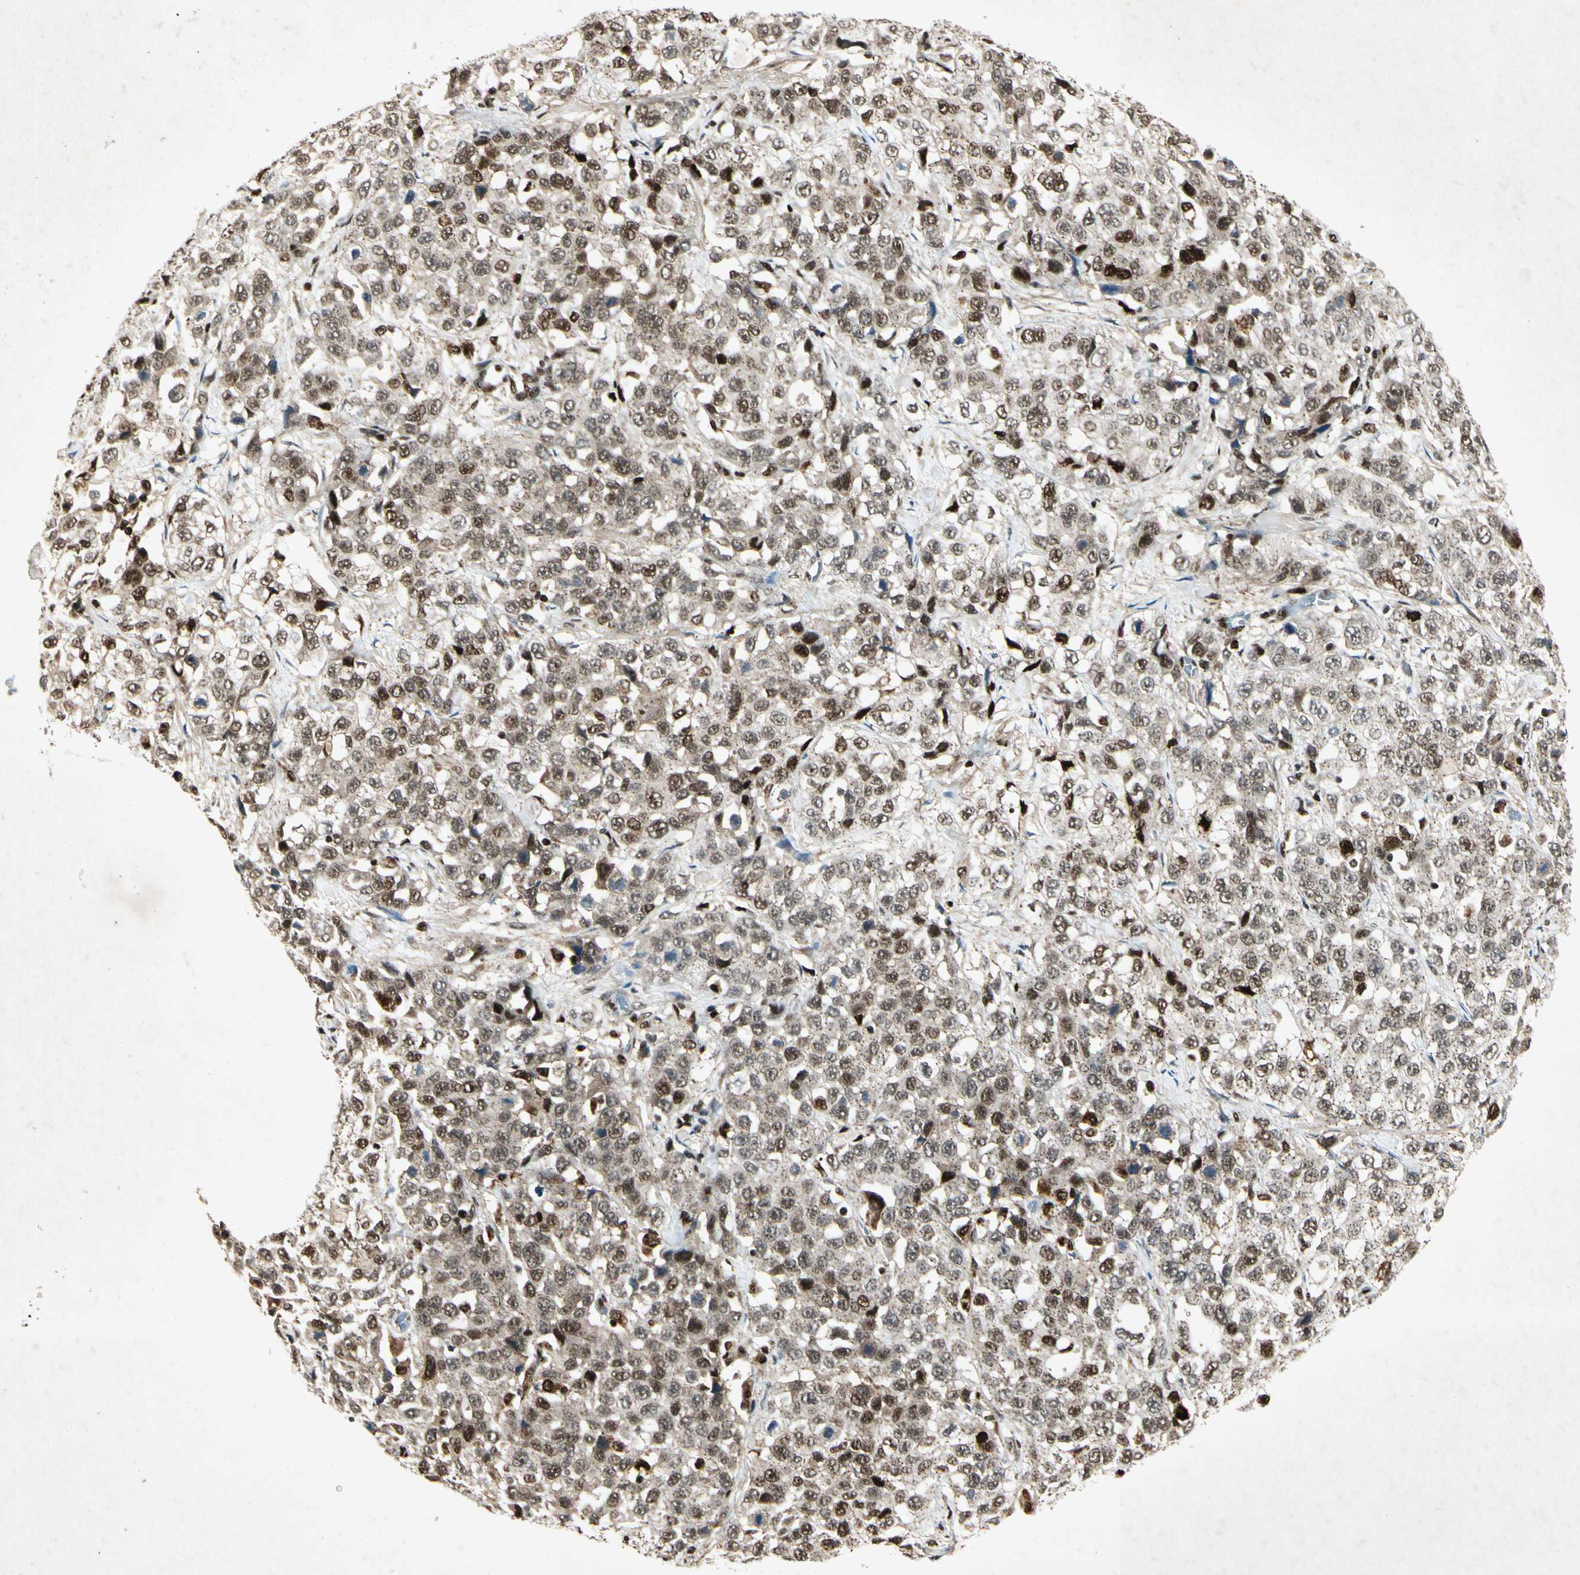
{"staining": {"intensity": "strong", "quantity": ">75%", "location": "nuclear"}, "tissue": "stomach cancer", "cell_type": "Tumor cells", "image_type": "cancer", "snomed": [{"axis": "morphology", "description": "Normal tissue, NOS"}, {"axis": "morphology", "description": "Adenocarcinoma, NOS"}, {"axis": "topography", "description": "Stomach"}], "caption": "Immunohistochemical staining of stomach cancer (adenocarcinoma) demonstrates high levels of strong nuclear staining in about >75% of tumor cells.", "gene": "RNF43", "patient": {"sex": "male", "age": 48}}